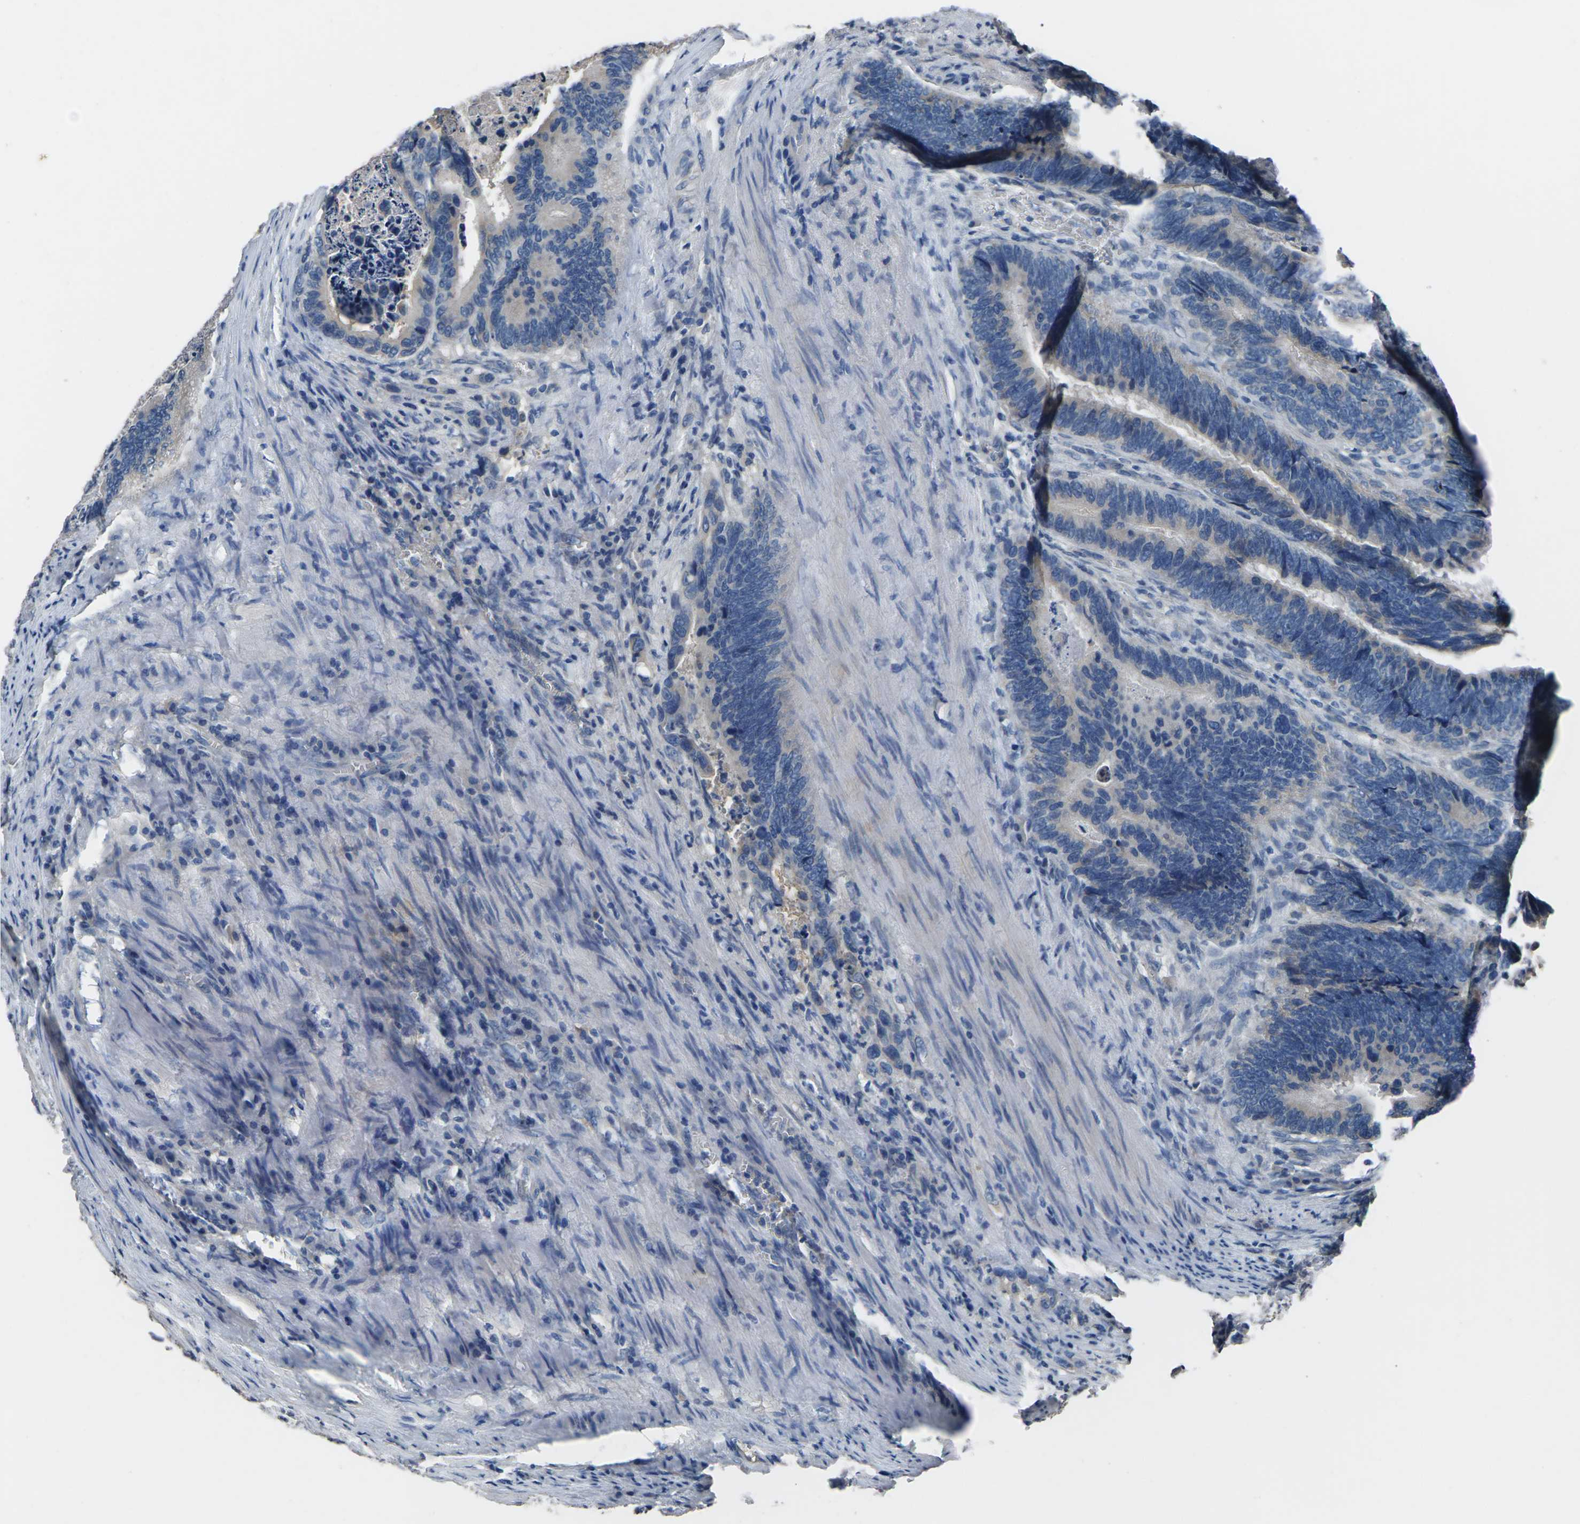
{"staining": {"intensity": "negative", "quantity": "none", "location": "none"}, "tissue": "colorectal cancer", "cell_type": "Tumor cells", "image_type": "cancer", "snomed": [{"axis": "morphology", "description": "Adenocarcinoma, NOS"}, {"axis": "topography", "description": "Colon"}], "caption": "DAB (3,3'-diaminobenzidine) immunohistochemical staining of colorectal adenocarcinoma demonstrates no significant positivity in tumor cells. Brightfield microscopy of immunohistochemistry (IHC) stained with DAB (brown) and hematoxylin (blue), captured at high magnification.", "gene": "LEP", "patient": {"sex": "male", "age": 72}}